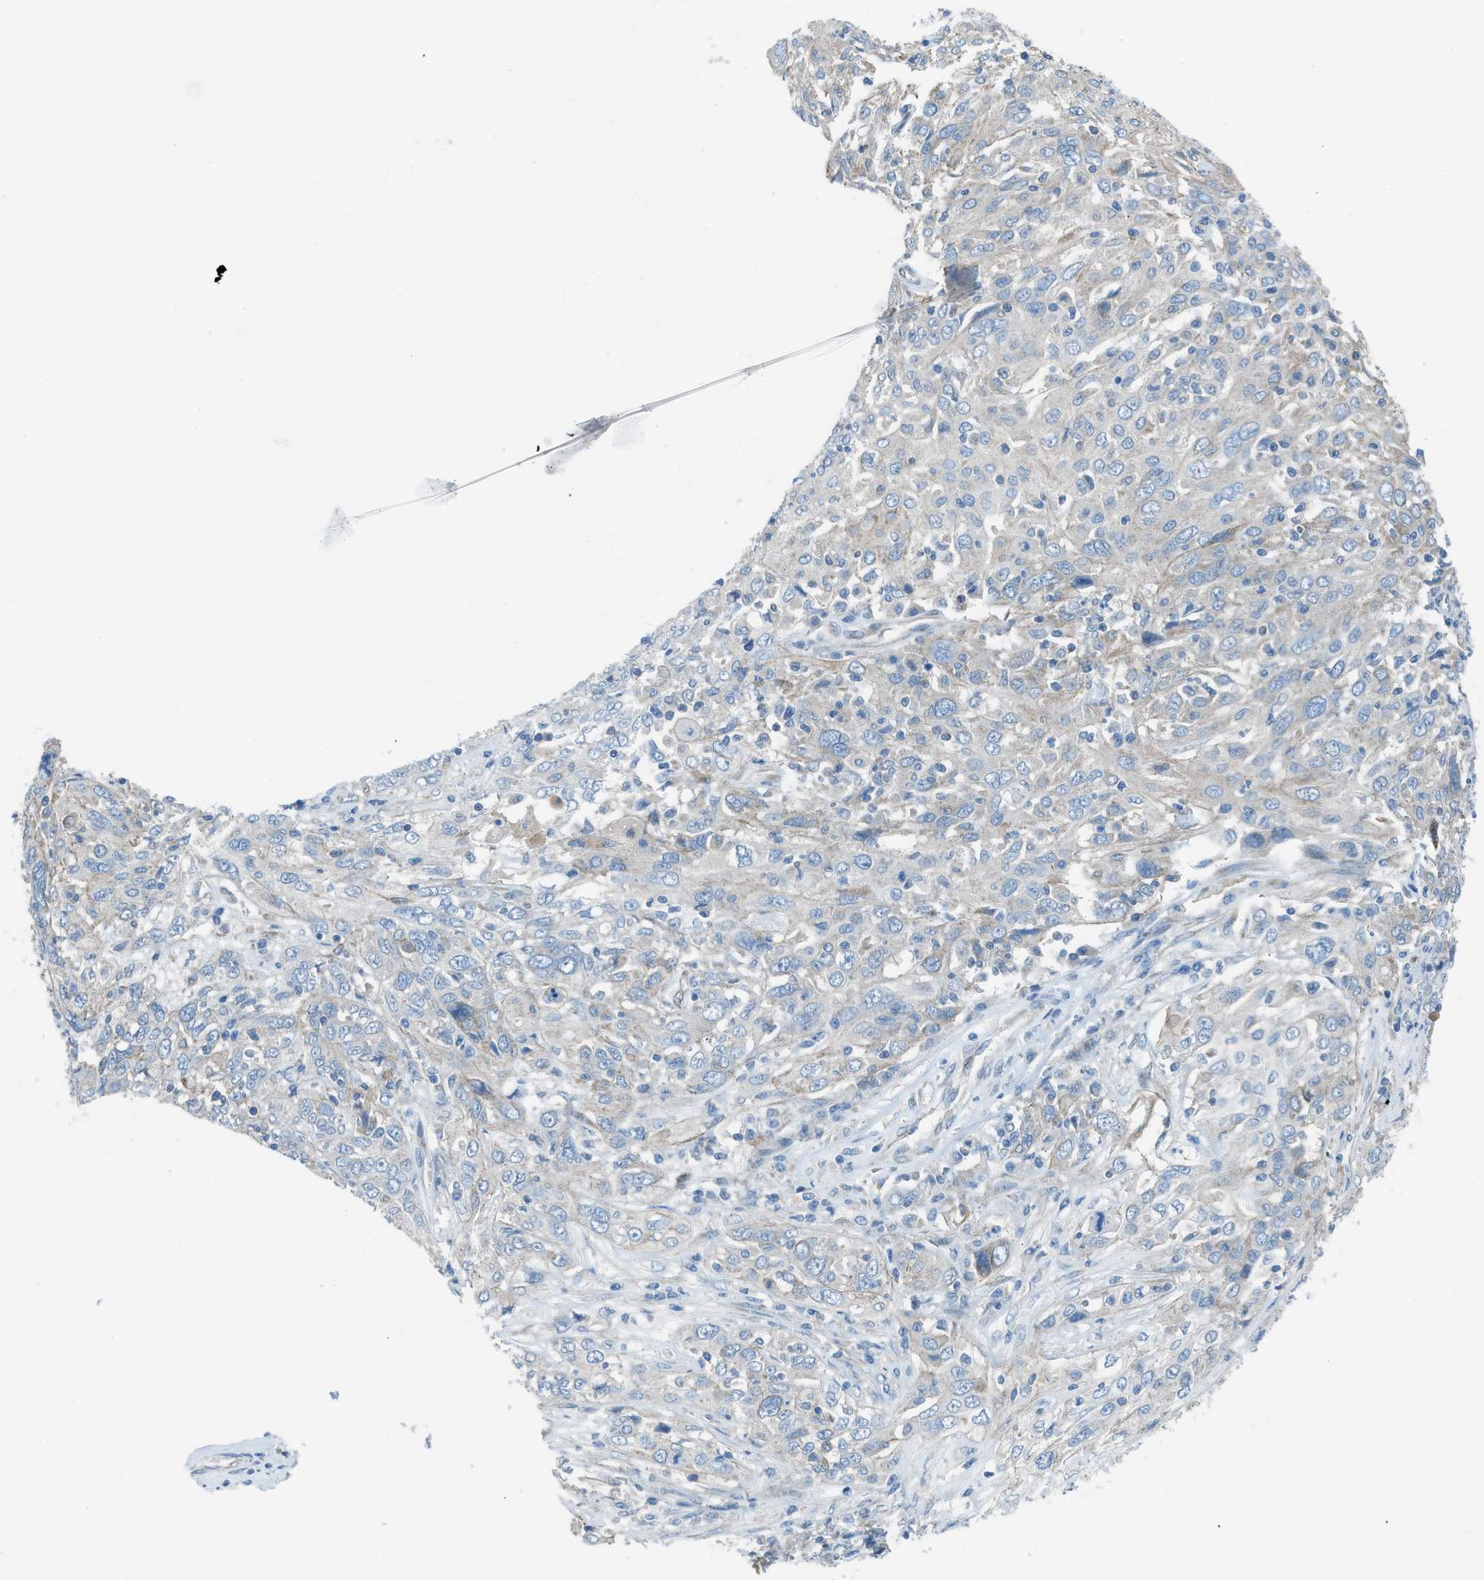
{"staining": {"intensity": "negative", "quantity": "none", "location": "none"}, "tissue": "cervical cancer", "cell_type": "Tumor cells", "image_type": "cancer", "snomed": [{"axis": "morphology", "description": "Squamous cell carcinoma, NOS"}, {"axis": "topography", "description": "Cervix"}], "caption": "DAB immunohistochemical staining of human cervical squamous cell carcinoma demonstrates no significant positivity in tumor cells.", "gene": "PRKN", "patient": {"sex": "female", "age": 46}}